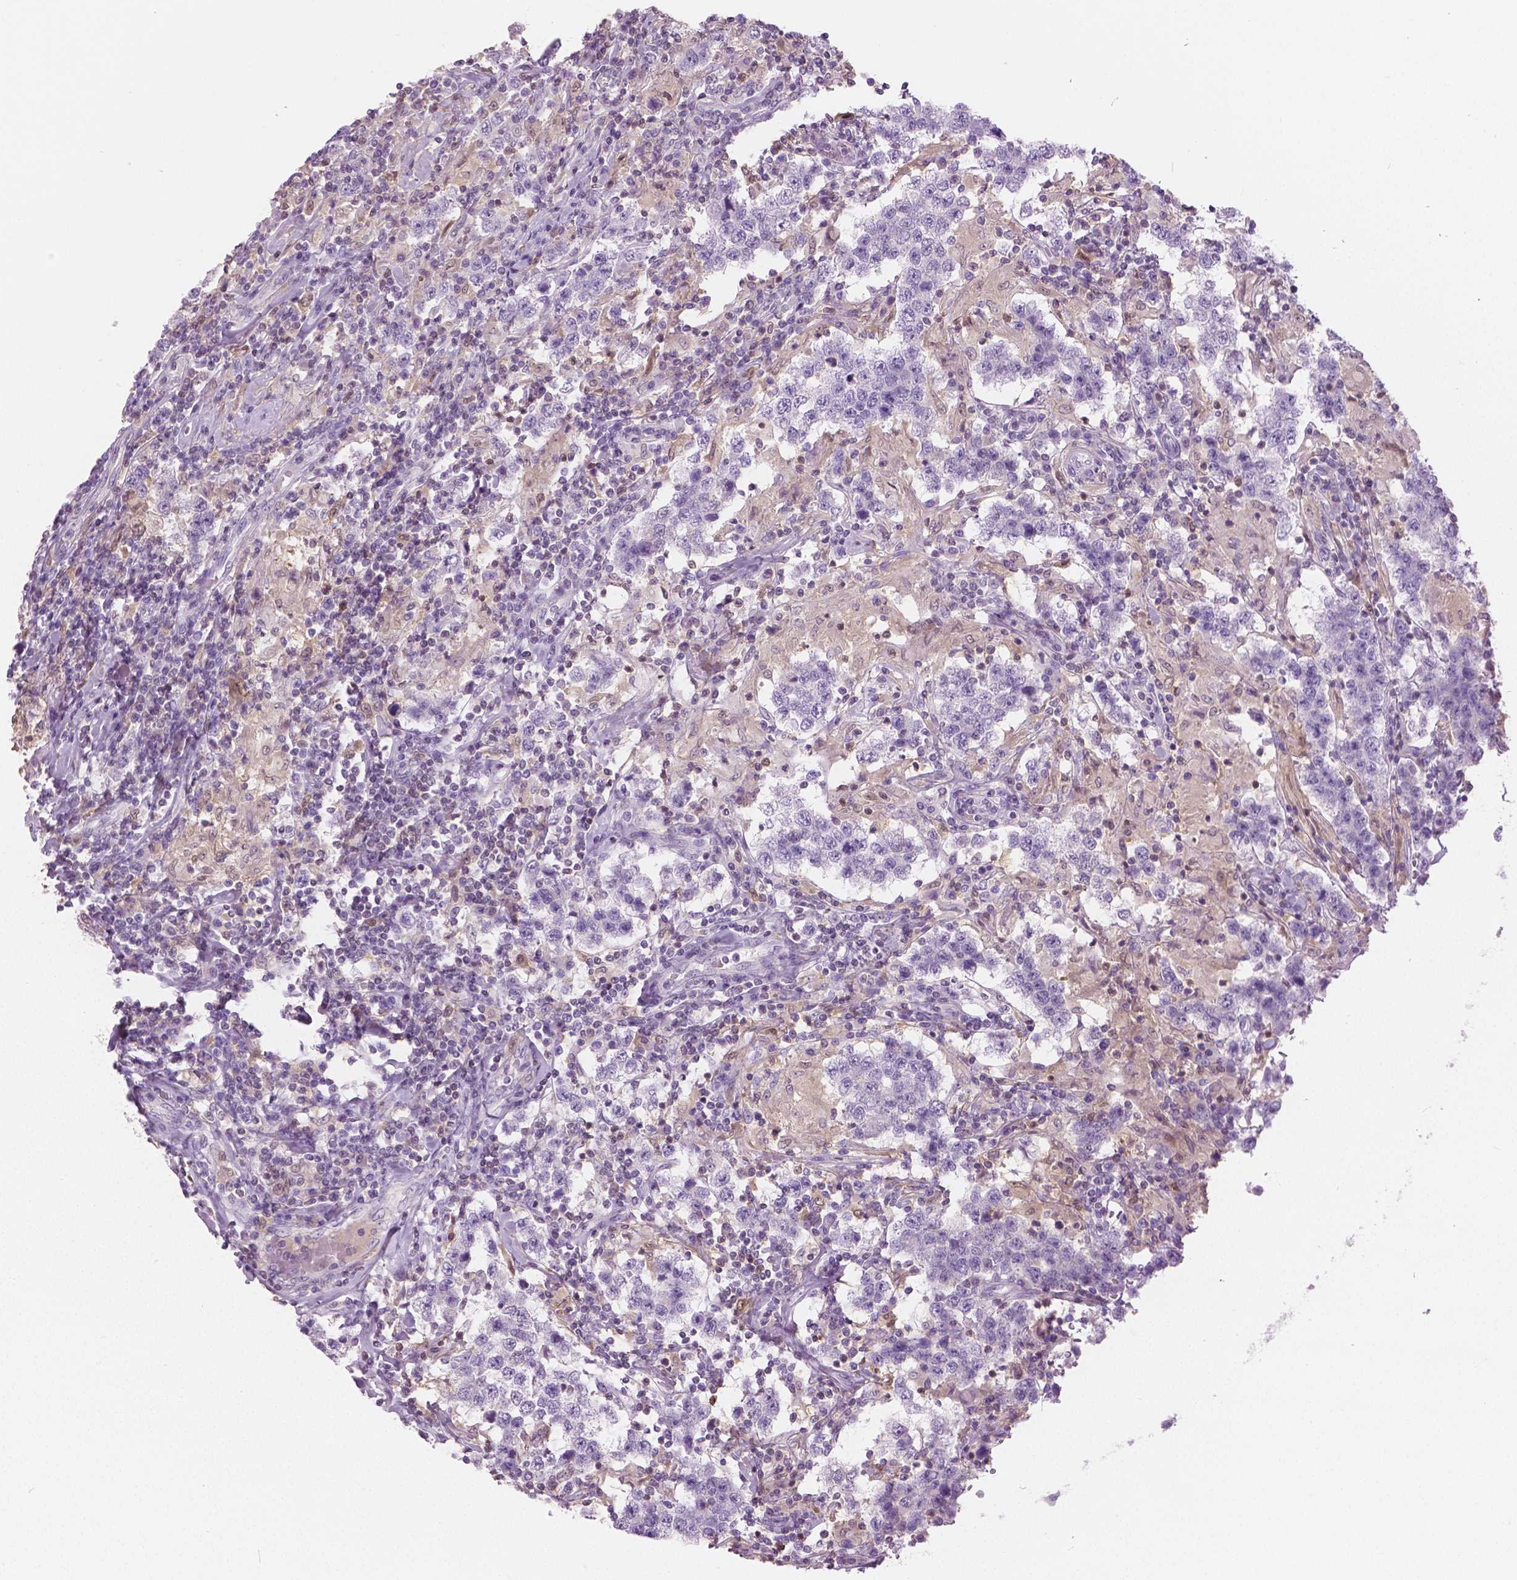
{"staining": {"intensity": "negative", "quantity": "none", "location": "none"}, "tissue": "testis cancer", "cell_type": "Tumor cells", "image_type": "cancer", "snomed": [{"axis": "morphology", "description": "Seminoma, NOS"}, {"axis": "morphology", "description": "Carcinoma, Embryonal, NOS"}, {"axis": "topography", "description": "Testis"}], "caption": "The image reveals no significant expression in tumor cells of testis cancer (embryonal carcinoma). Brightfield microscopy of immunohistochemistry (IHC) stained with DAB (3,3'-diaminobenzidine) (brown) and hematoxylin (blue), captured at high magnification.", "gene": "GALM", "patient": {"sex": "male", "age": 41}}